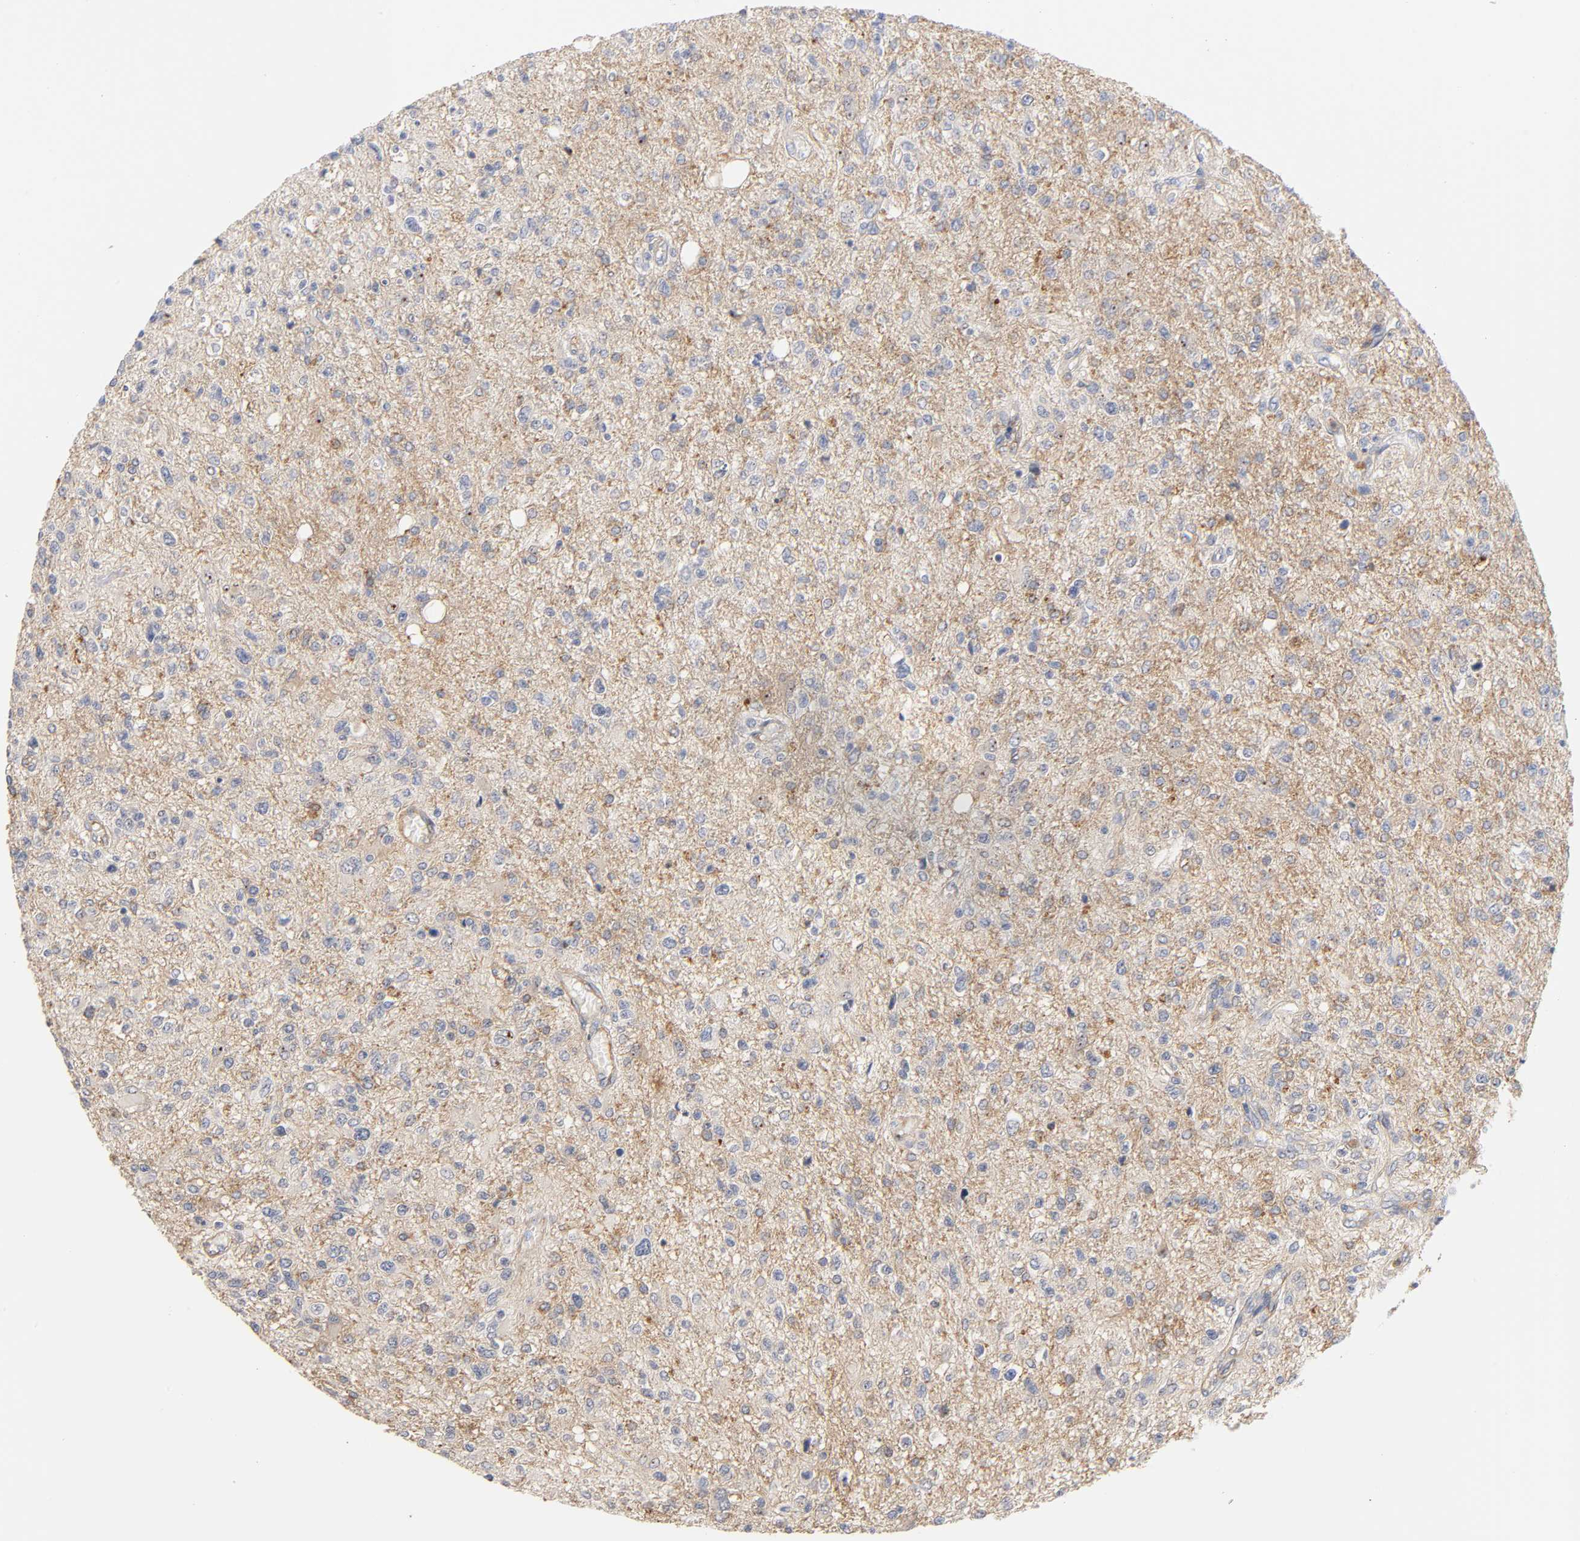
{"staining": {"intensity": "moderate", "quantity": ">75%", "location": "cytoplasmic/membranous,nuclear"}, "tissue": "glioma", "cell_type": "Tumor cells", "image_type": "cancer", "snomed": [{"axis": "morphology", "description": "Glioma, malignant, High grade"}, {"axis": "topography", "description": "Cerebral cortex"}], "caption": "Immunohistochemistry (DAB) staining of human glioma reveals moderate cytoplasmic/membranous and nuclear protein staining in about >75% of tumor cells.", "gene": "PLD1", "patient": {"sex": "male", "age": 76}}